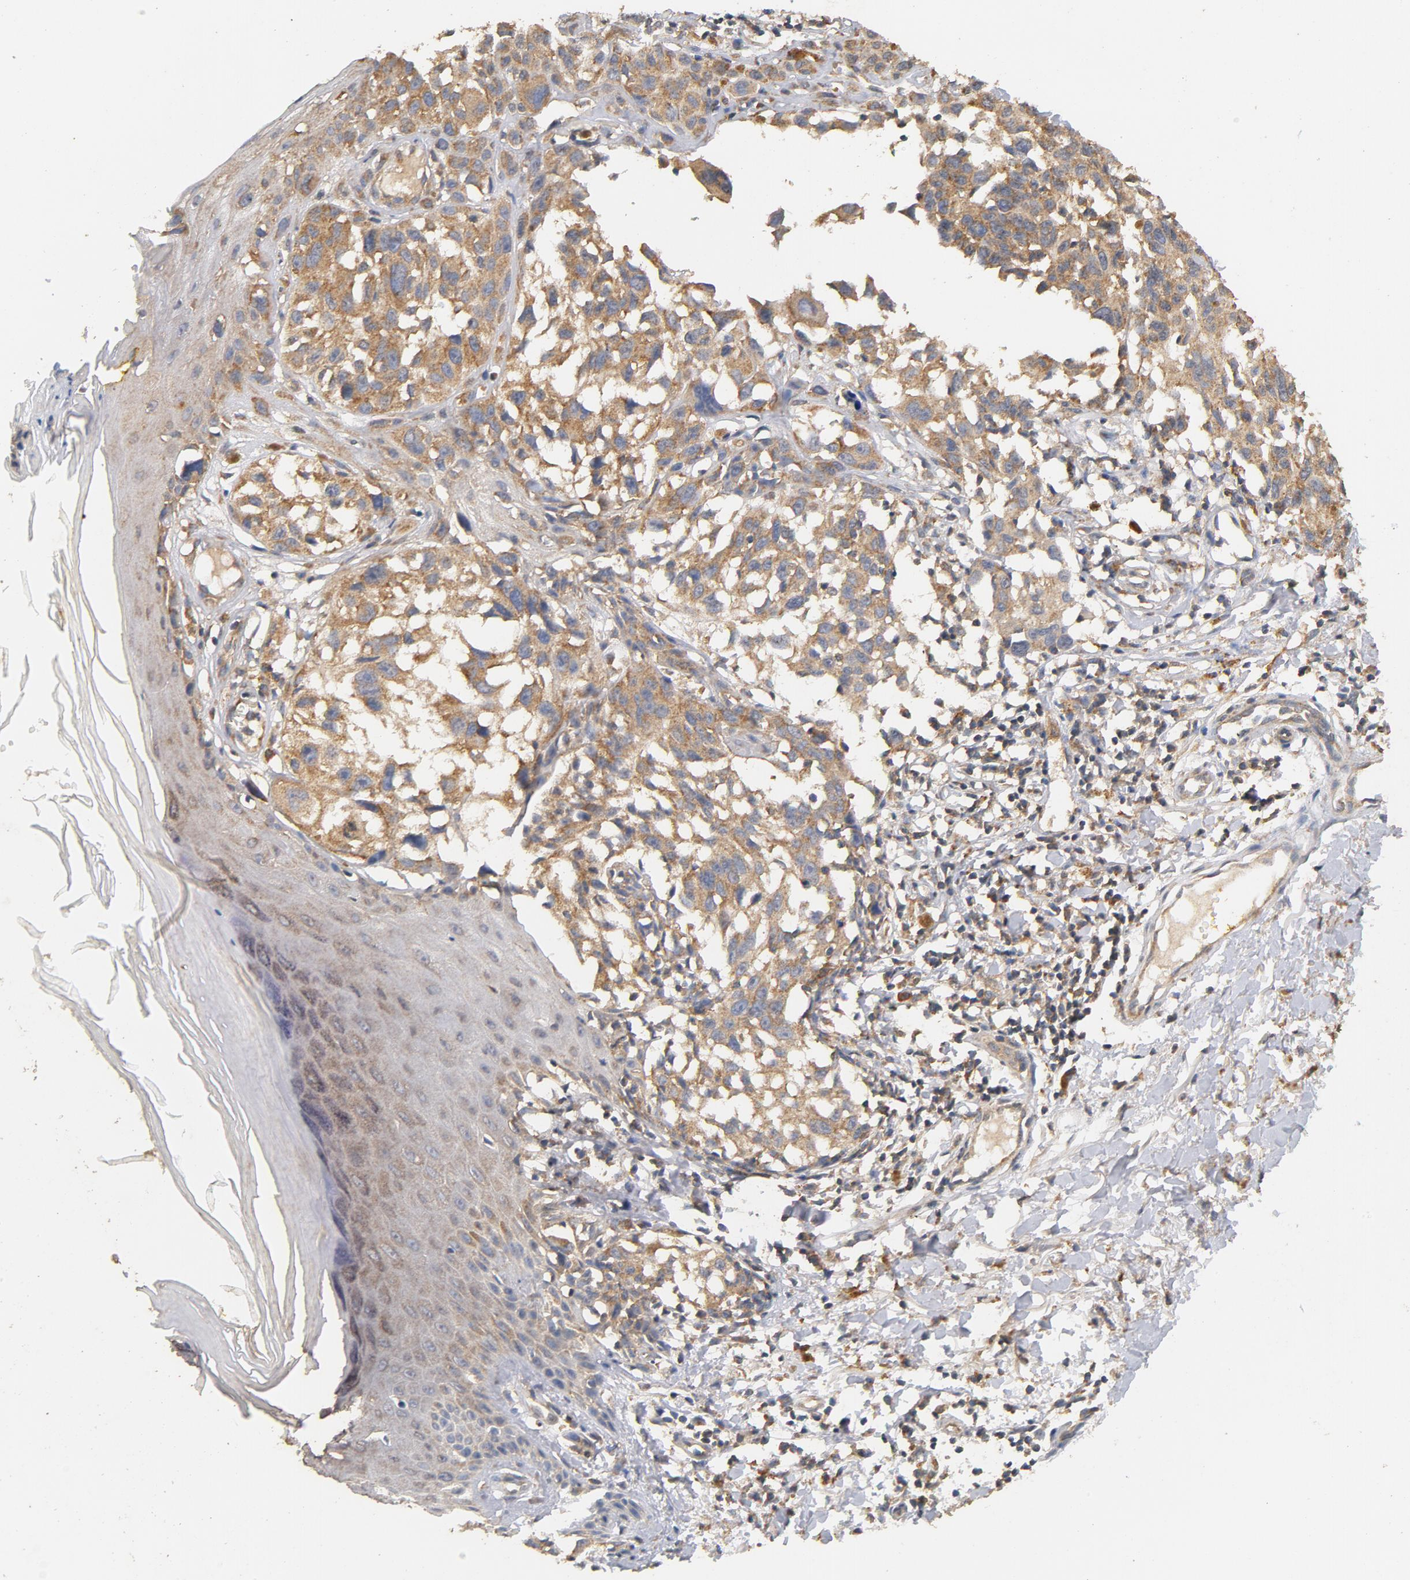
{"staining": {"intensity": "moderate", "quantity": ">75%", "location": "cytoplasmic/membranous"}, "tissue": "melanoma", "cell_type": "Tumor cells", "image_type": "cancer", "snomed": [{"axis": "morphology", "description": "Malignant melanoma, Metastatic site"}, {"axis": "topography", "description": "Cerebral cortex"}], "caption": "This is an image of immunohistochemistry (IHC) staining of melanoma, which shows moderate staining in the cytoplasmic/membranous of tumor cells.", "gene": "DDX6", "patient": {"sex": "female", "age": 52}}